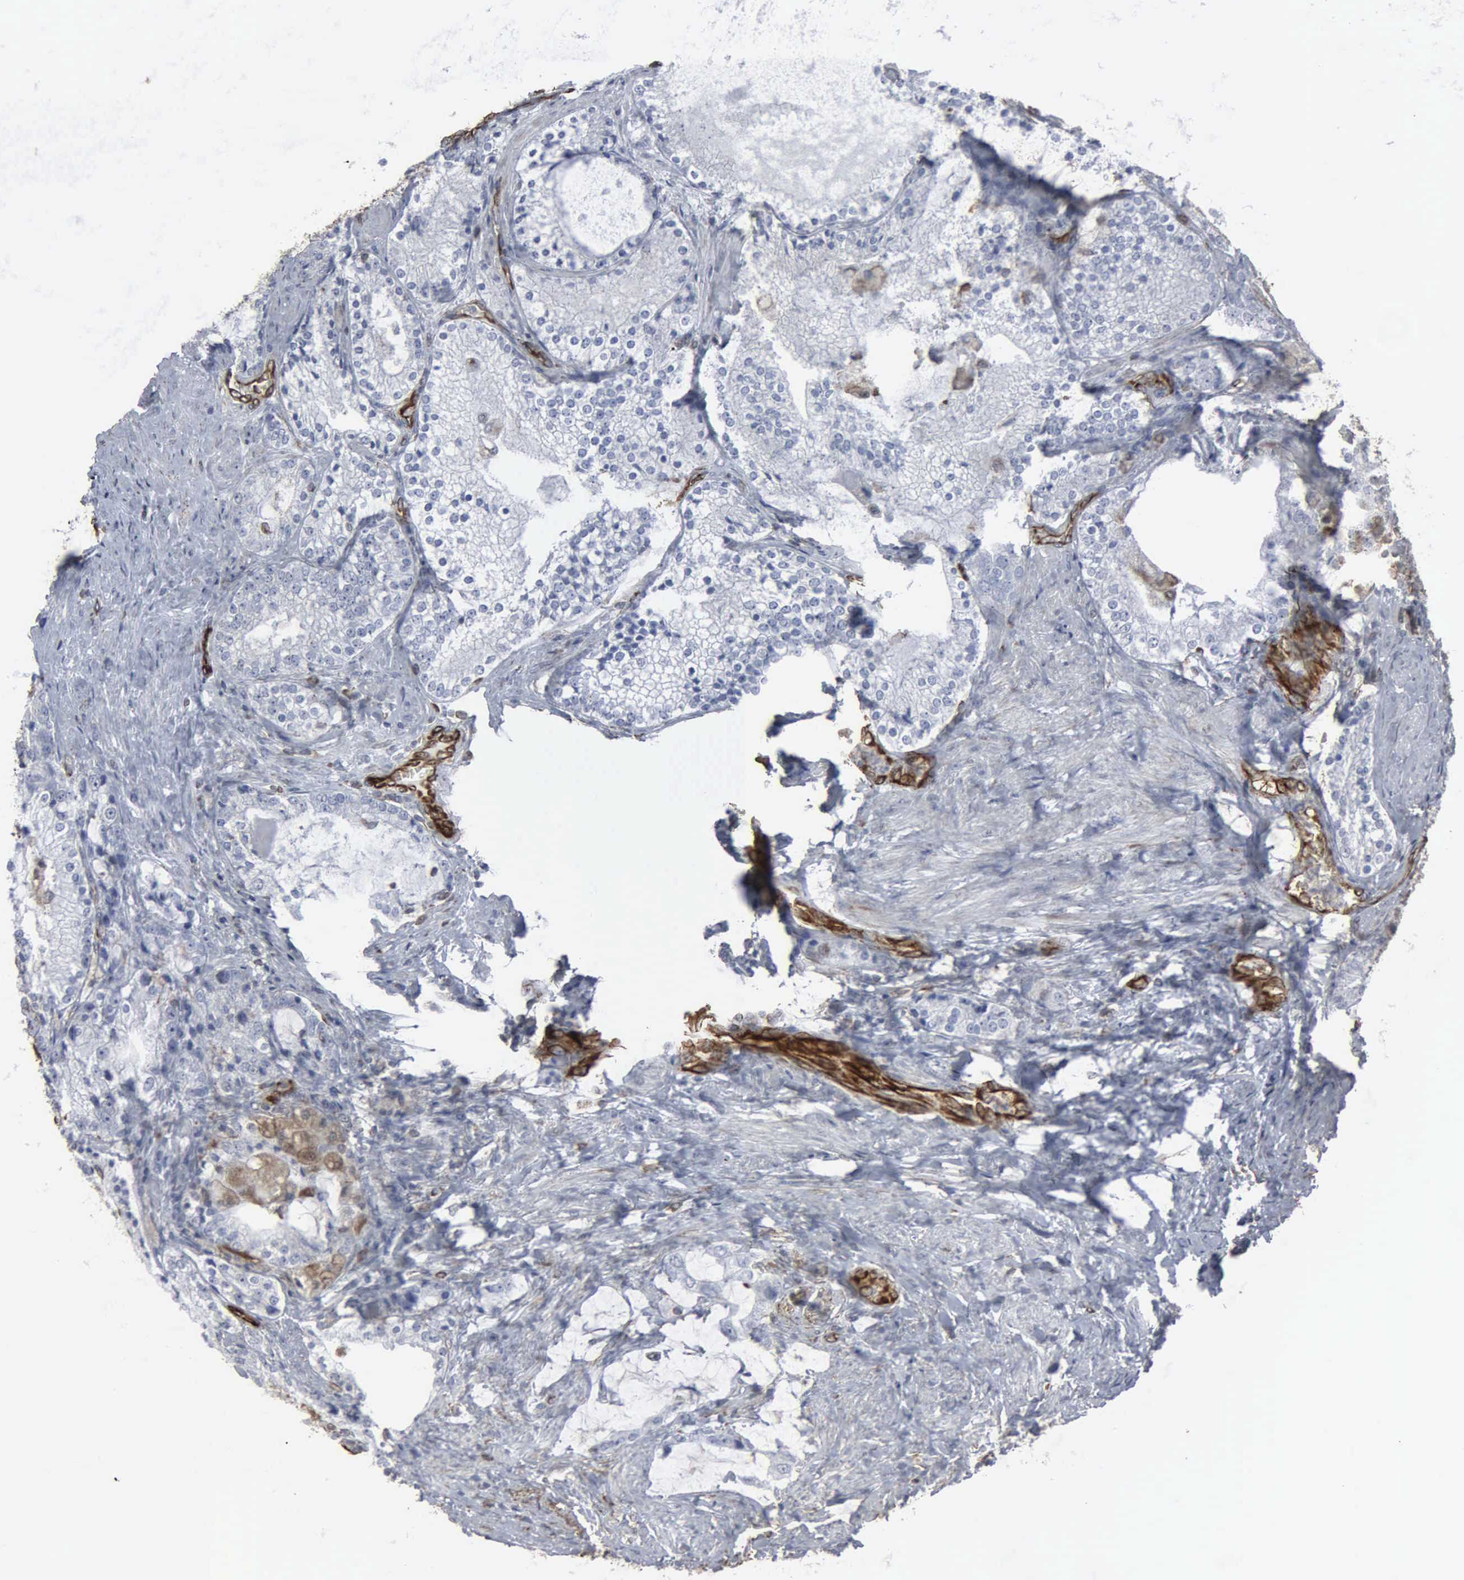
{"staining": {"intensity": "weak", "quantity": "<25%", "location": "nuclear"}, "tissue": "prostate cancer", "cell_type": "Tumor cells", "image_type": "cancer", "snomed": [{"axis": "morphology", "description": "Adenocarcinoma, High grade"}, {"axis": "topography", "description": "Prostate"}], "caption": "This histopathology image is of prostate cancer (adenocarcinoma (high-grade)) stained with IHC to label a protein in brown with the nuclei are counter-stained blue. There is no staining in tumor cells.", "gene": "CCNE1", "patient": {"sex": "male", "age": 63}}